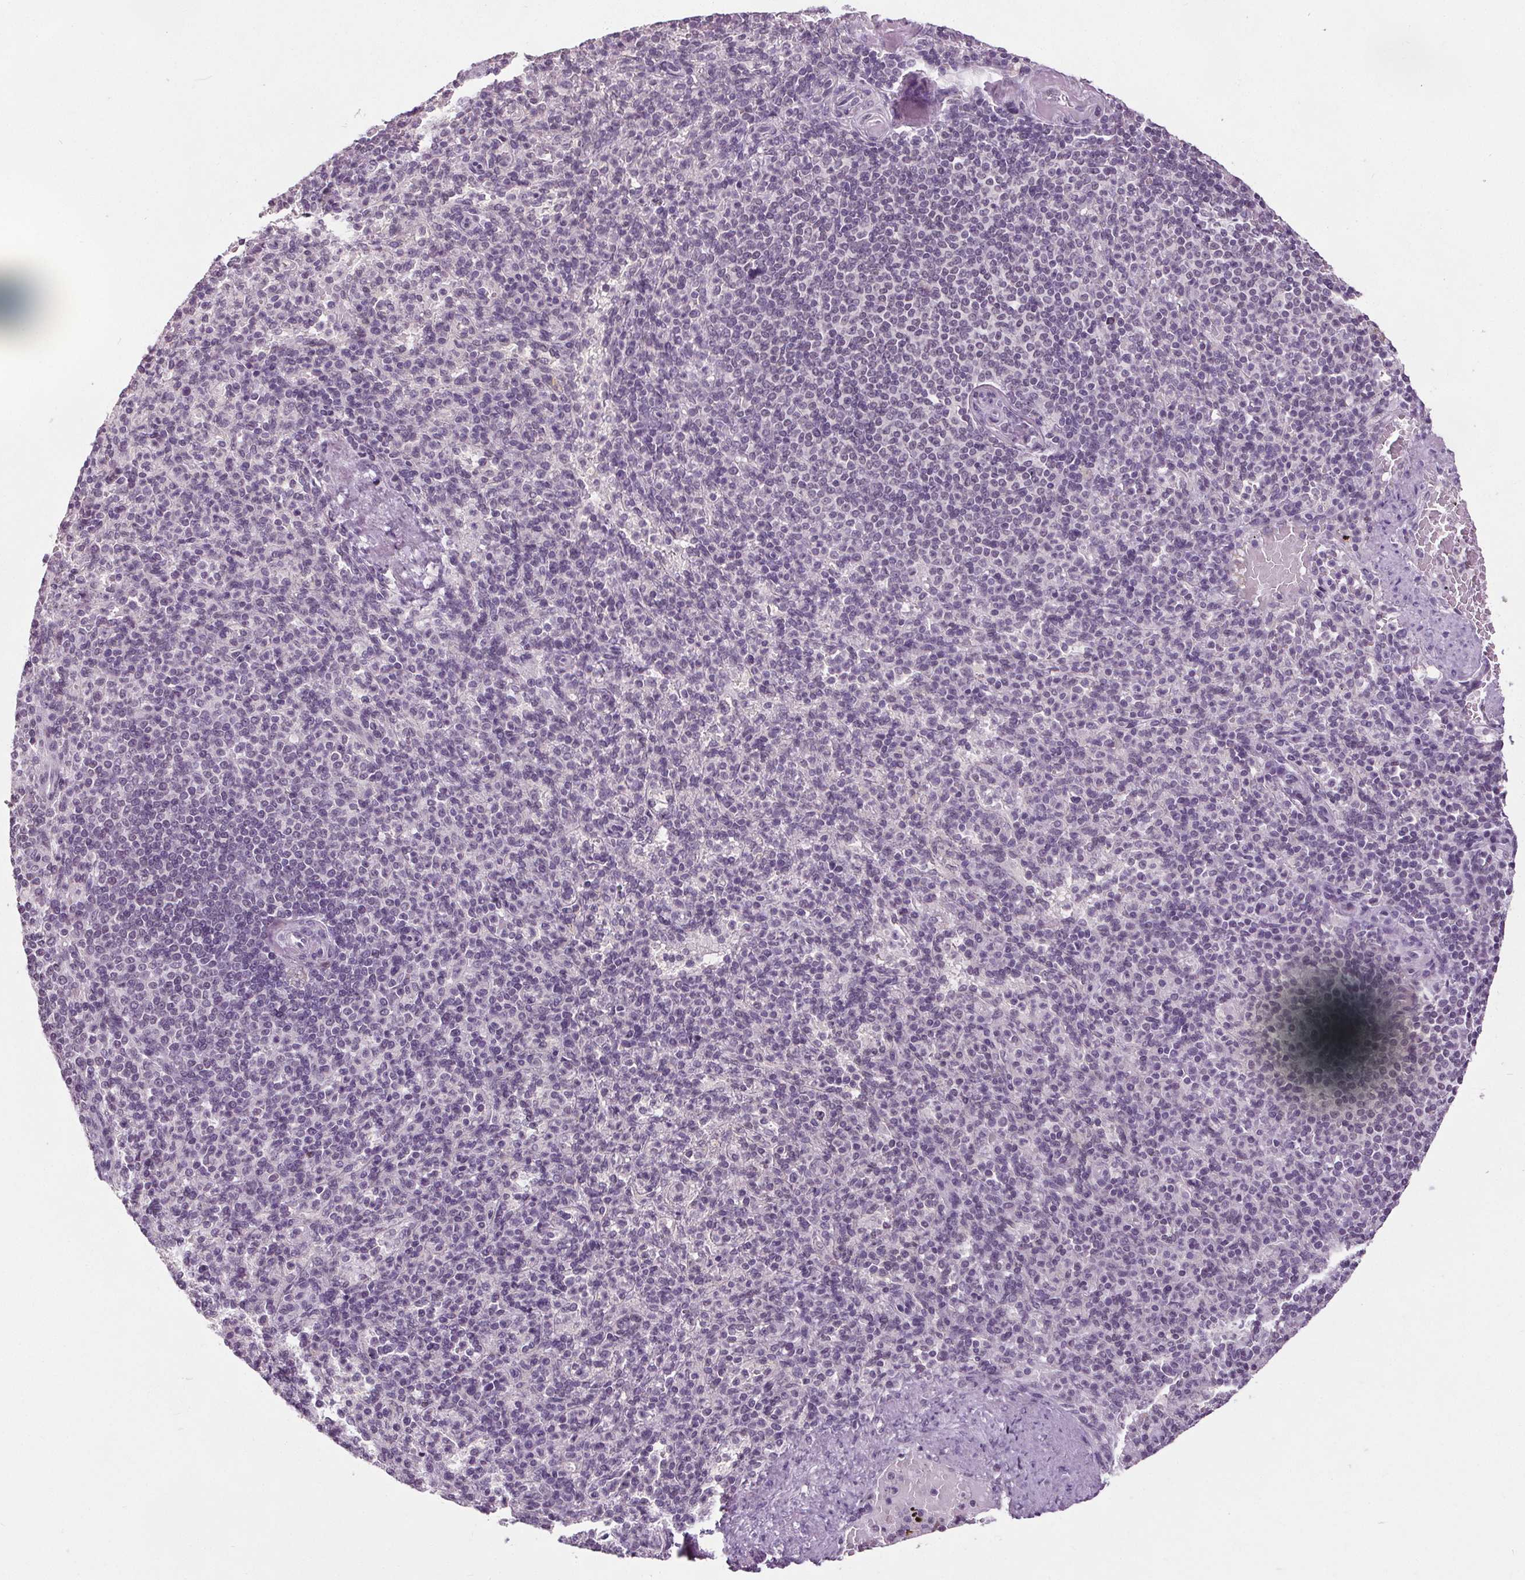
{"staining": {"intensity": "negative", "quantity": "none", "location": "none"}, "tissue": "spleen", "cell_type": "Cells in red pulp", "image_type": "normal", "snomed": [{"axis": "morphology", "description": "Normal tissue, NOS"}, {"axis": "topography", "description": "Spleen"}], "caption": "Unremarkable spleen was stained to show a protein in brown. There is no significant positivity in cells in red pulp. Nuclei are stained in blue.", "gene": "SLC2A9", "patient": {"sex": "female", "age": 74}}